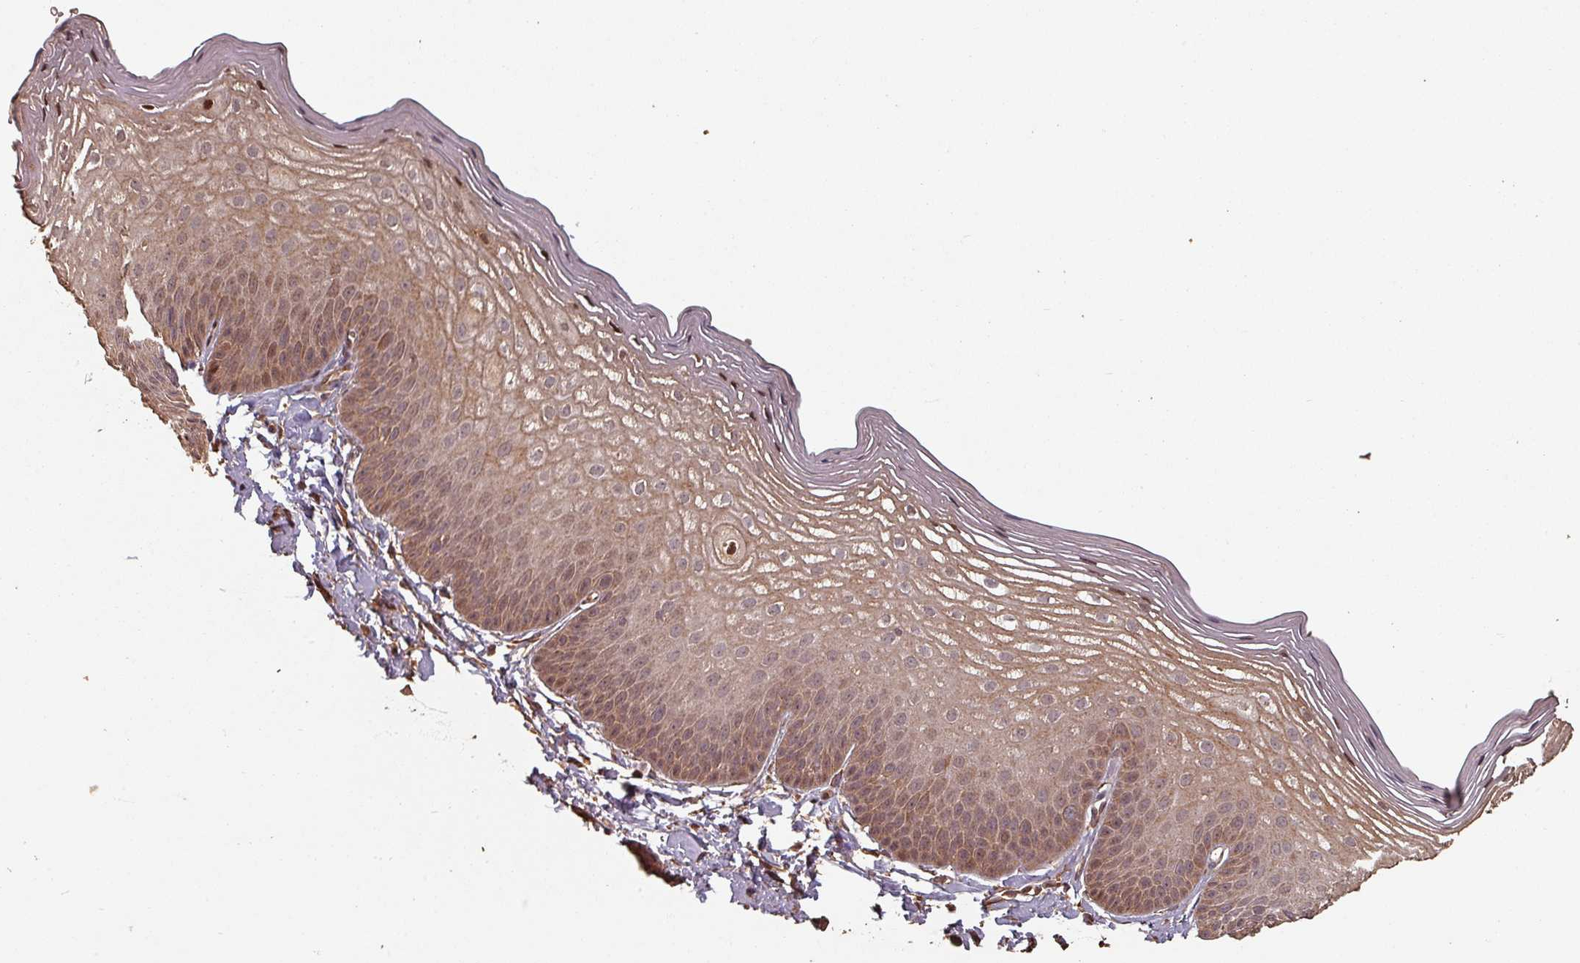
{"staining": {"intensity": "strong", "quantity": "25%-75%", "location": "cytoplasmic/membranous,nuclear"}, "tissue": "skin", "cell_type": "Epidermal cells", "image_type": "normal", "snomed": [{"axis": "morphology", "description": "Normal tissue, NOS"}, {"axis": "morphology", "description": "Hemorrhoids"}, {"axis": "morphology", "description": "Inflammation, NOS"}, {"axis": "topography", "description": "Anal"}], "caption": "Epidermal cells exhibit high levels of strong cytoplasmic/membranous,nuclear expression in about 25%-75% of cells in benign human skin. (brown staining indicates protein expression, while blue staining denotes nuclei).", "gene": "EID1", "patient": {"sex": "male", "age": 60}}